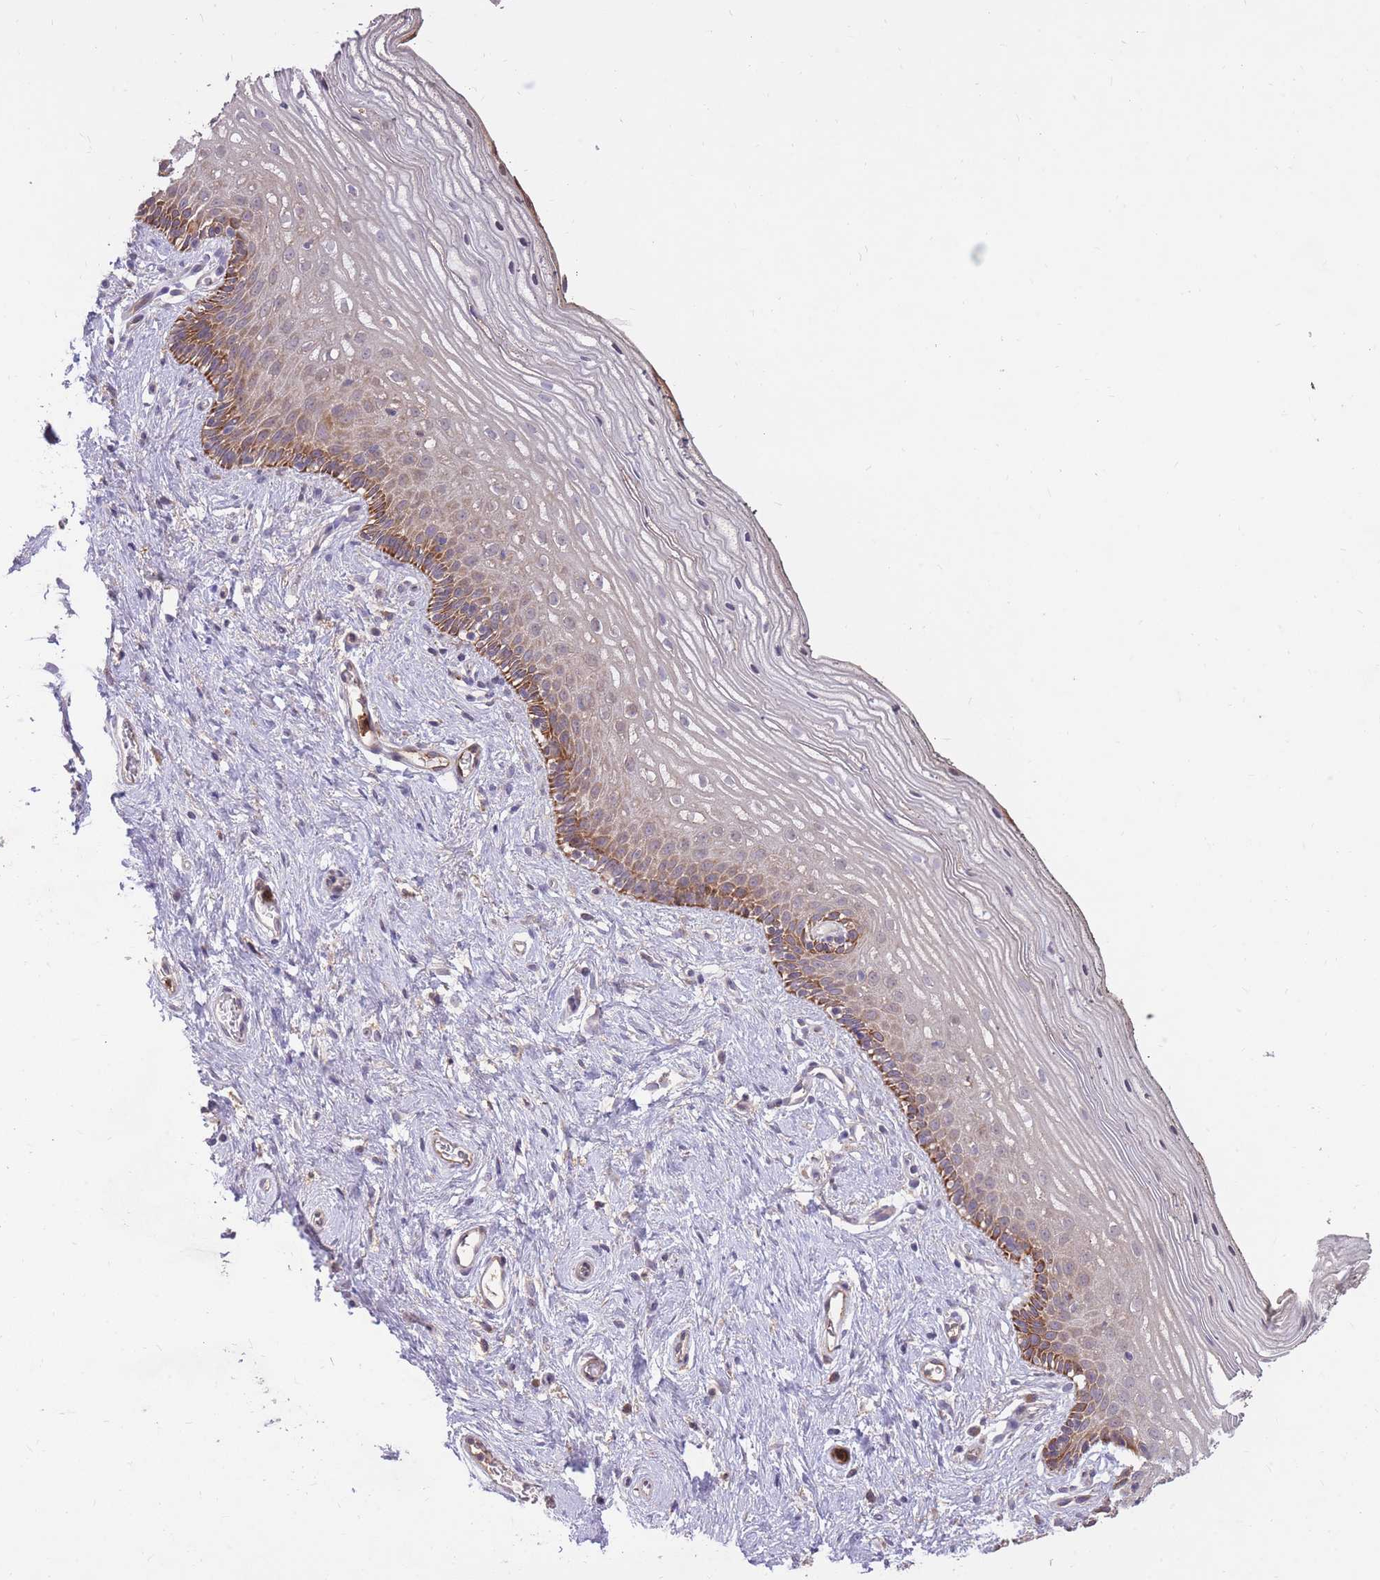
{"staining": {"intensity": "moderate", "quantity": "25%-75%", "location": "cytoplasmic/membranous"}, "tissue": "vagina", "cell_type": "Squamous epithelial cells", "image_type": "normal", "snomed": [{"axis": "morphology", "description": "Normal tissue, NOS"}, {"axis": "topography", "description": "Vagina"}], "caption": "Immunohistochemistry (DAB) staining of normal vagina reveals moderate cytoplasmic/membranous protein positivity in approximately 25%-75% of squamous epithelial cells.", "gene": "IGF2BP2", "patient": {"sex": "female", "age": 47}}